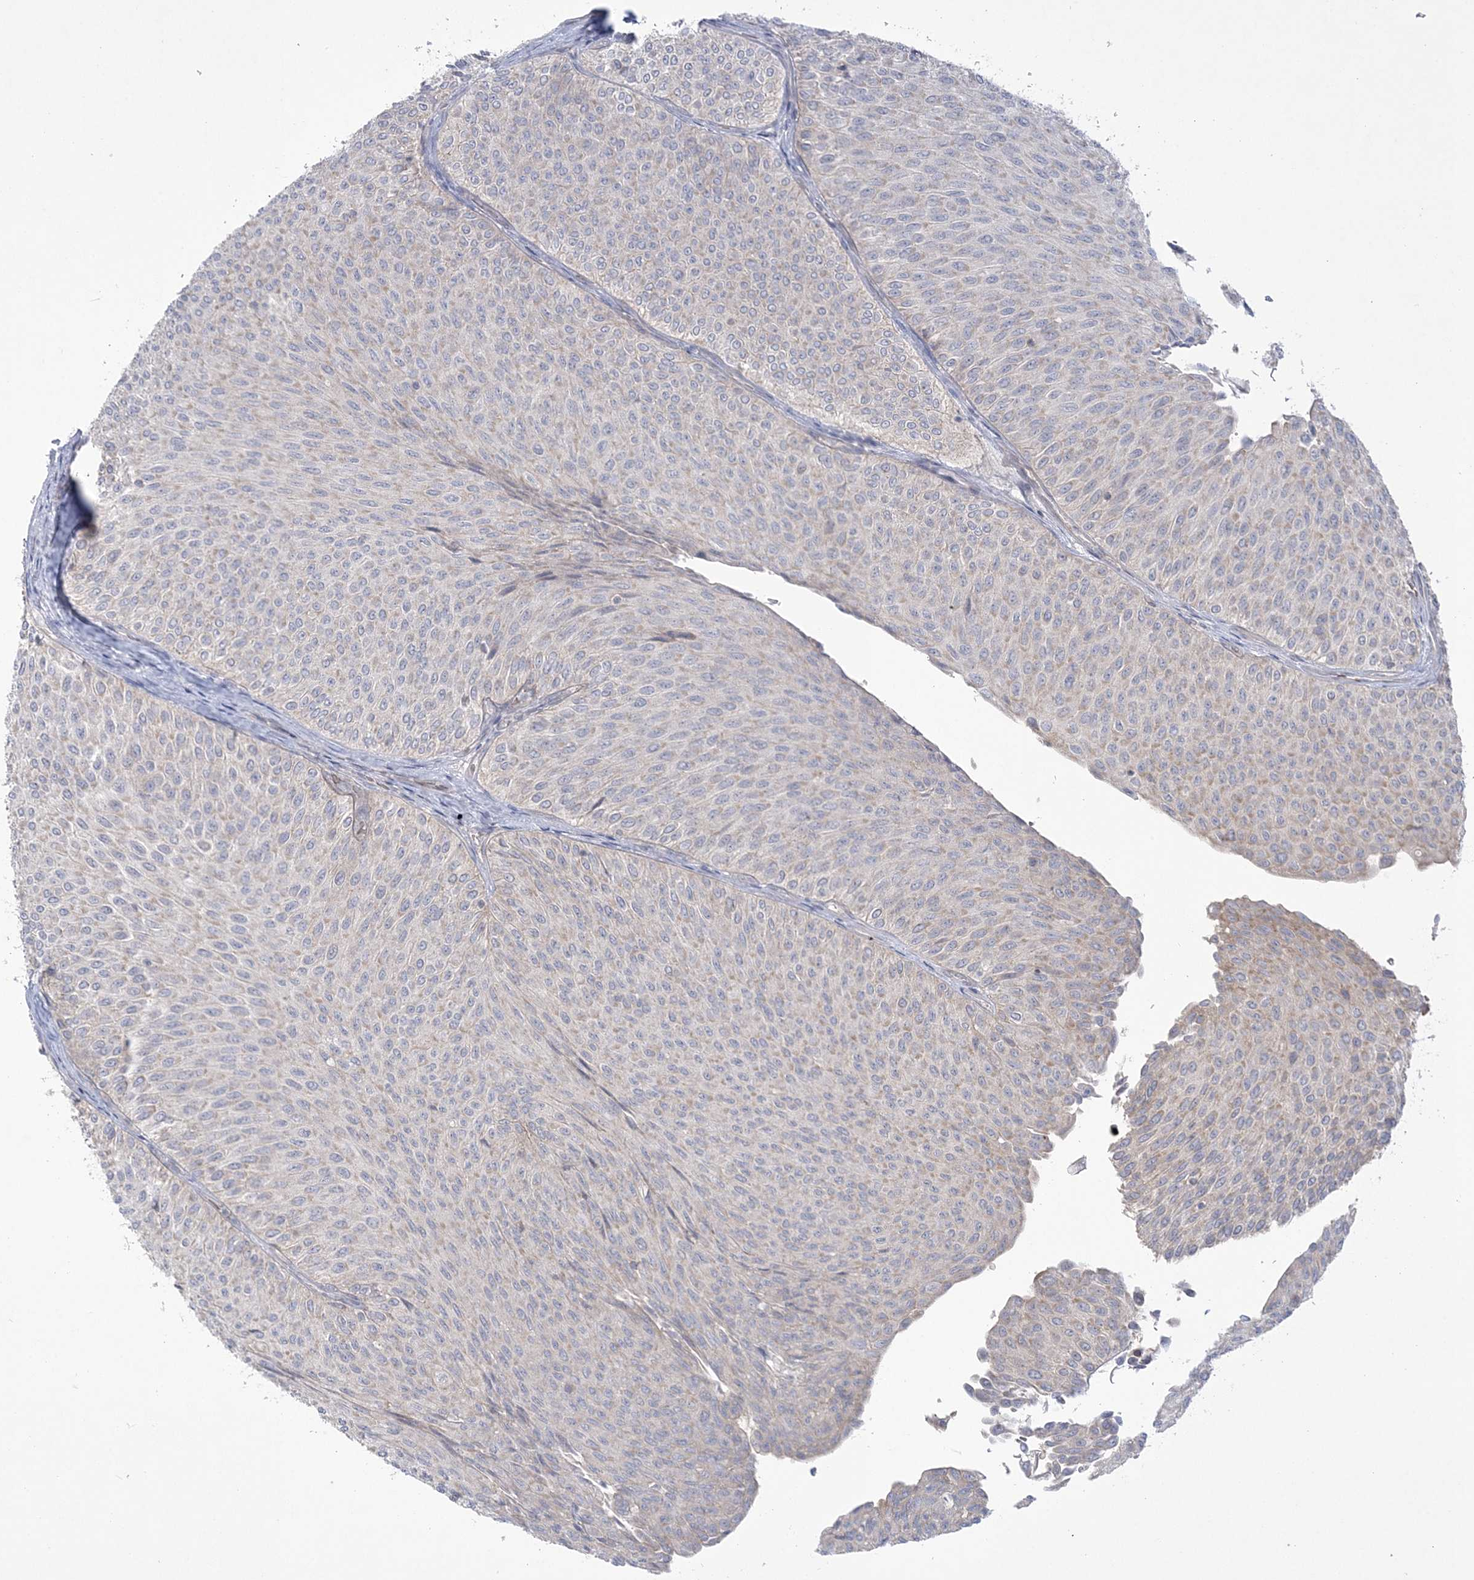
{"staining": {"intensity": "weak", "quantity": "<25%", "location": "cytoplasmic/membranous"}, "tissue": "urothelial cancer", "cell_type": "Tumor cells", "image_type": "cancer", "snomed": [{"axis": "morphology", "description": "Urothelial carcinoma, Low grade"}, {"axis": "topography", "description": "Urinary bladder"}], "caption": "This is an immunohistochemistry image of urothelial cancer. There is no expression in tumor cells.", "gene": "ADAMTS12", "patient": {"sex": "male", "age": 78}}